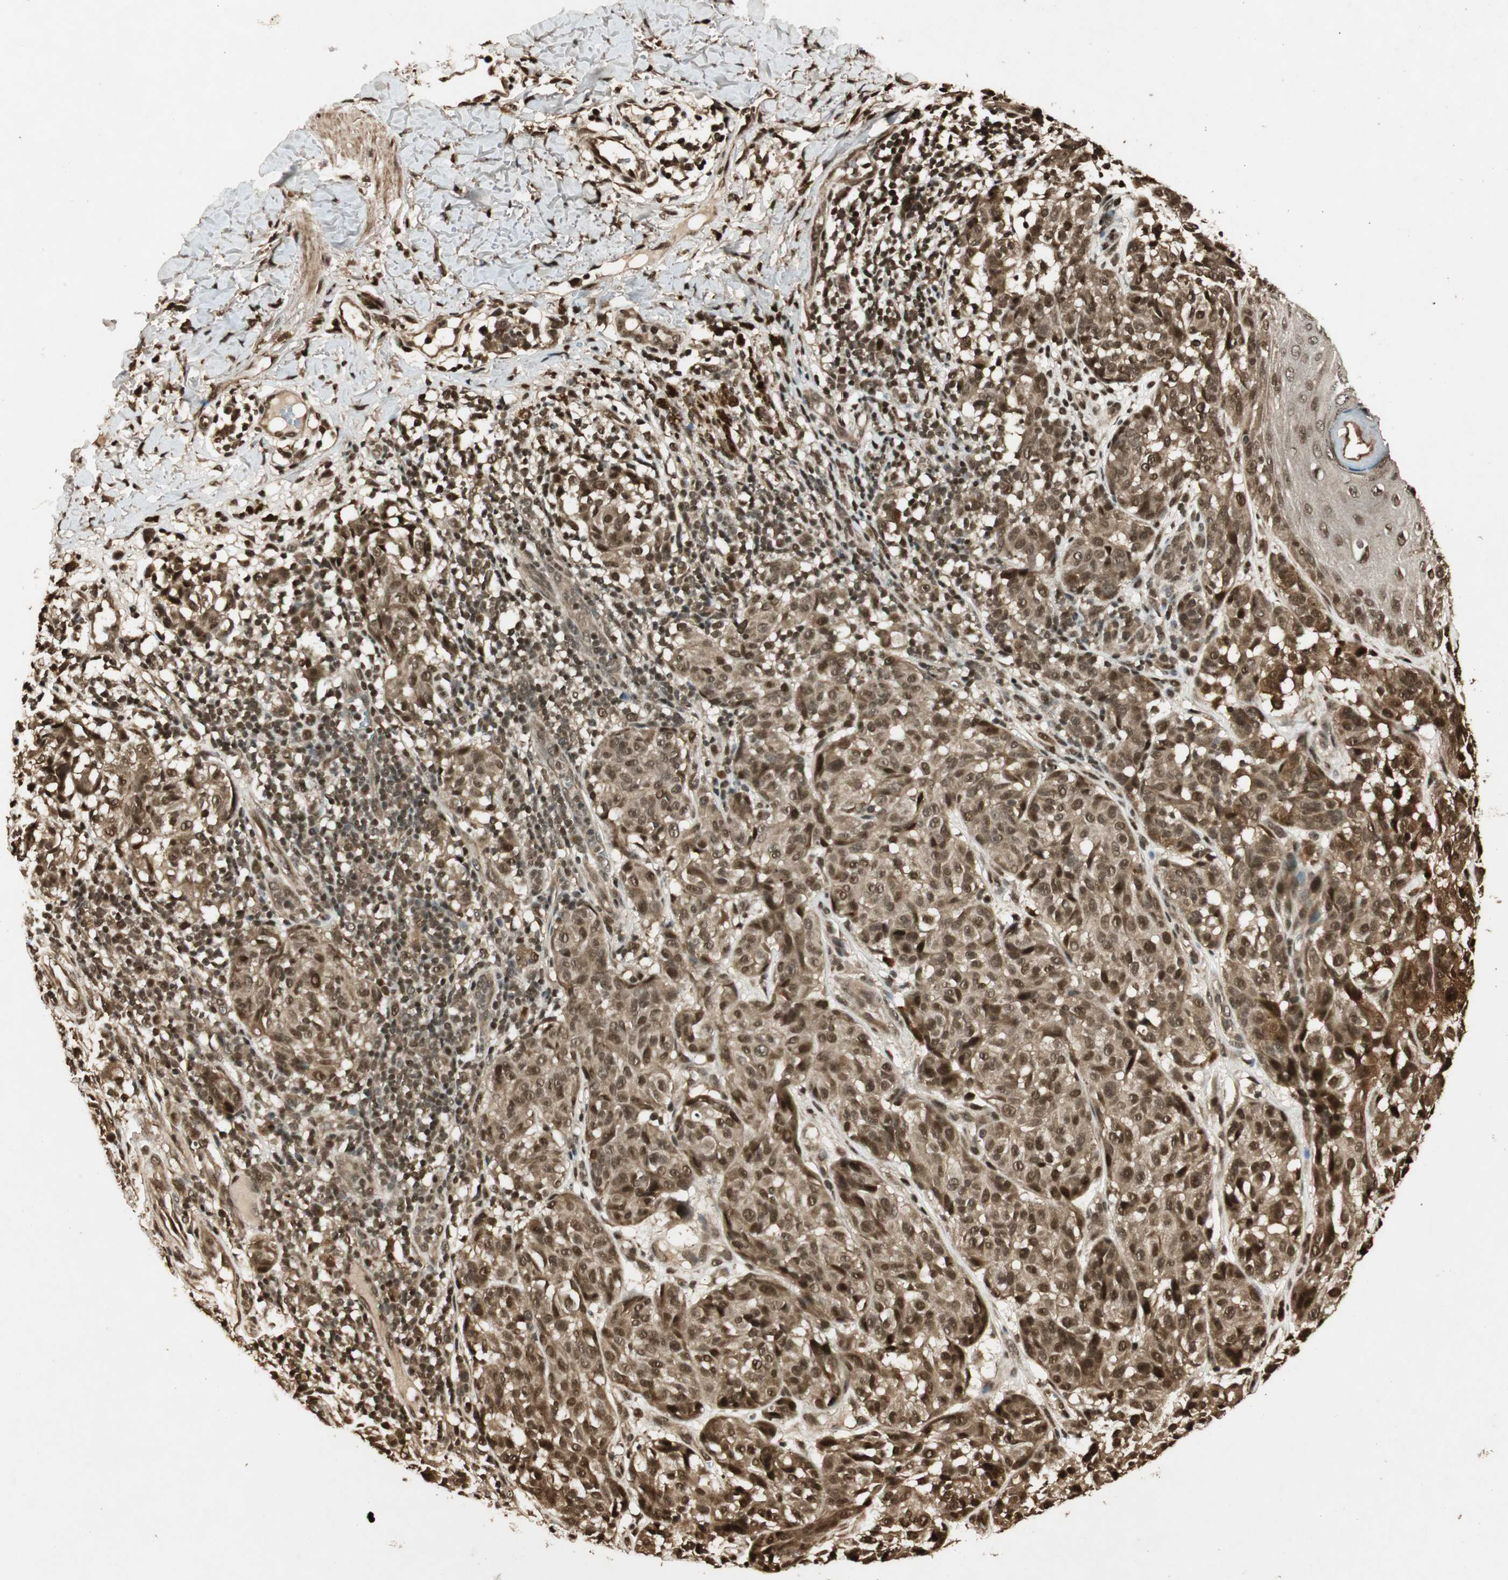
{"staining": {"intensity": "strong", "quantity": ">75%", "location": "cytoplasmic/membranous,nuclear"}, "tissue": "melanoma", "cell_type": "Tumor cells", "image_type": "cancer", "snomed": [{"axis": "morphology", "description": "Malignant melanoma, NOS"}, {"axis": "topography", "description": "Skin"}], "caption": "About >75% of tumor cells in melanoma demonstrate strong cytoplasmic/membranous and nuclear protein expression as visualized by brown immunohistochemical staining.", "gene": "RPA3", "patient": {"sex": "female", "age": 46}}